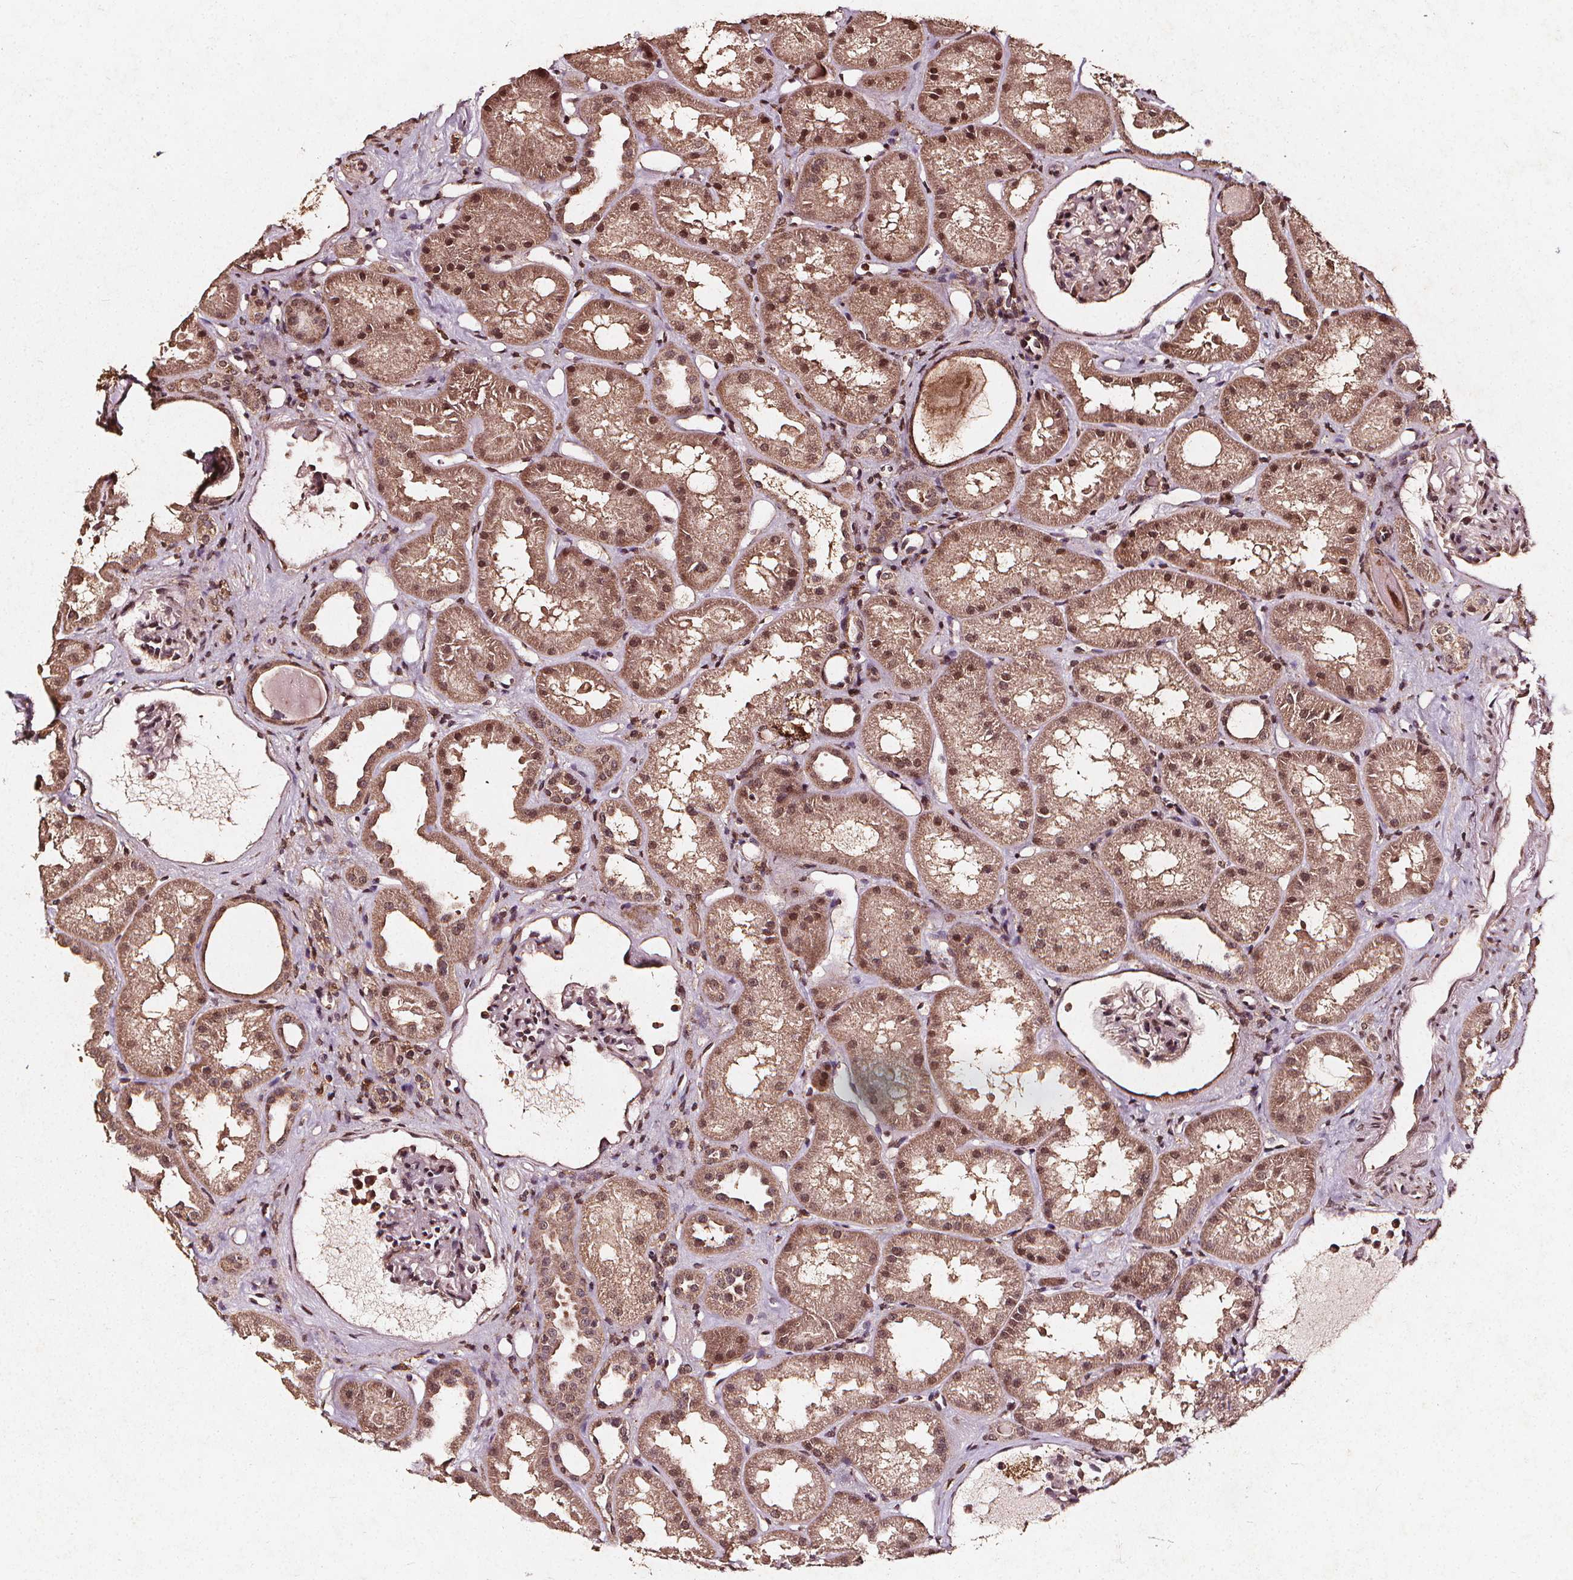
{"staining": {"intensity": "weak", "quantity": "25%-75%", "location": "nuclear"}, "tissue": "kidney", "cell_type": "Cells in glomeruli", "image_type": "normal", "snomed": [{"axis": "morphology", "description": "Normal tissue, NOS"}, {"axis": "topography", "description": "Kidney"}], "caption": "DAB (3,3'-diaminobenzidine) immunohistochemical staining of unremarkable human kidney exhibits weak nuclear protein expression in about 25%-75% of cells in glomeruli.", "gene": "ABCA1", "patient": {"sex": "male", "age": 61}}